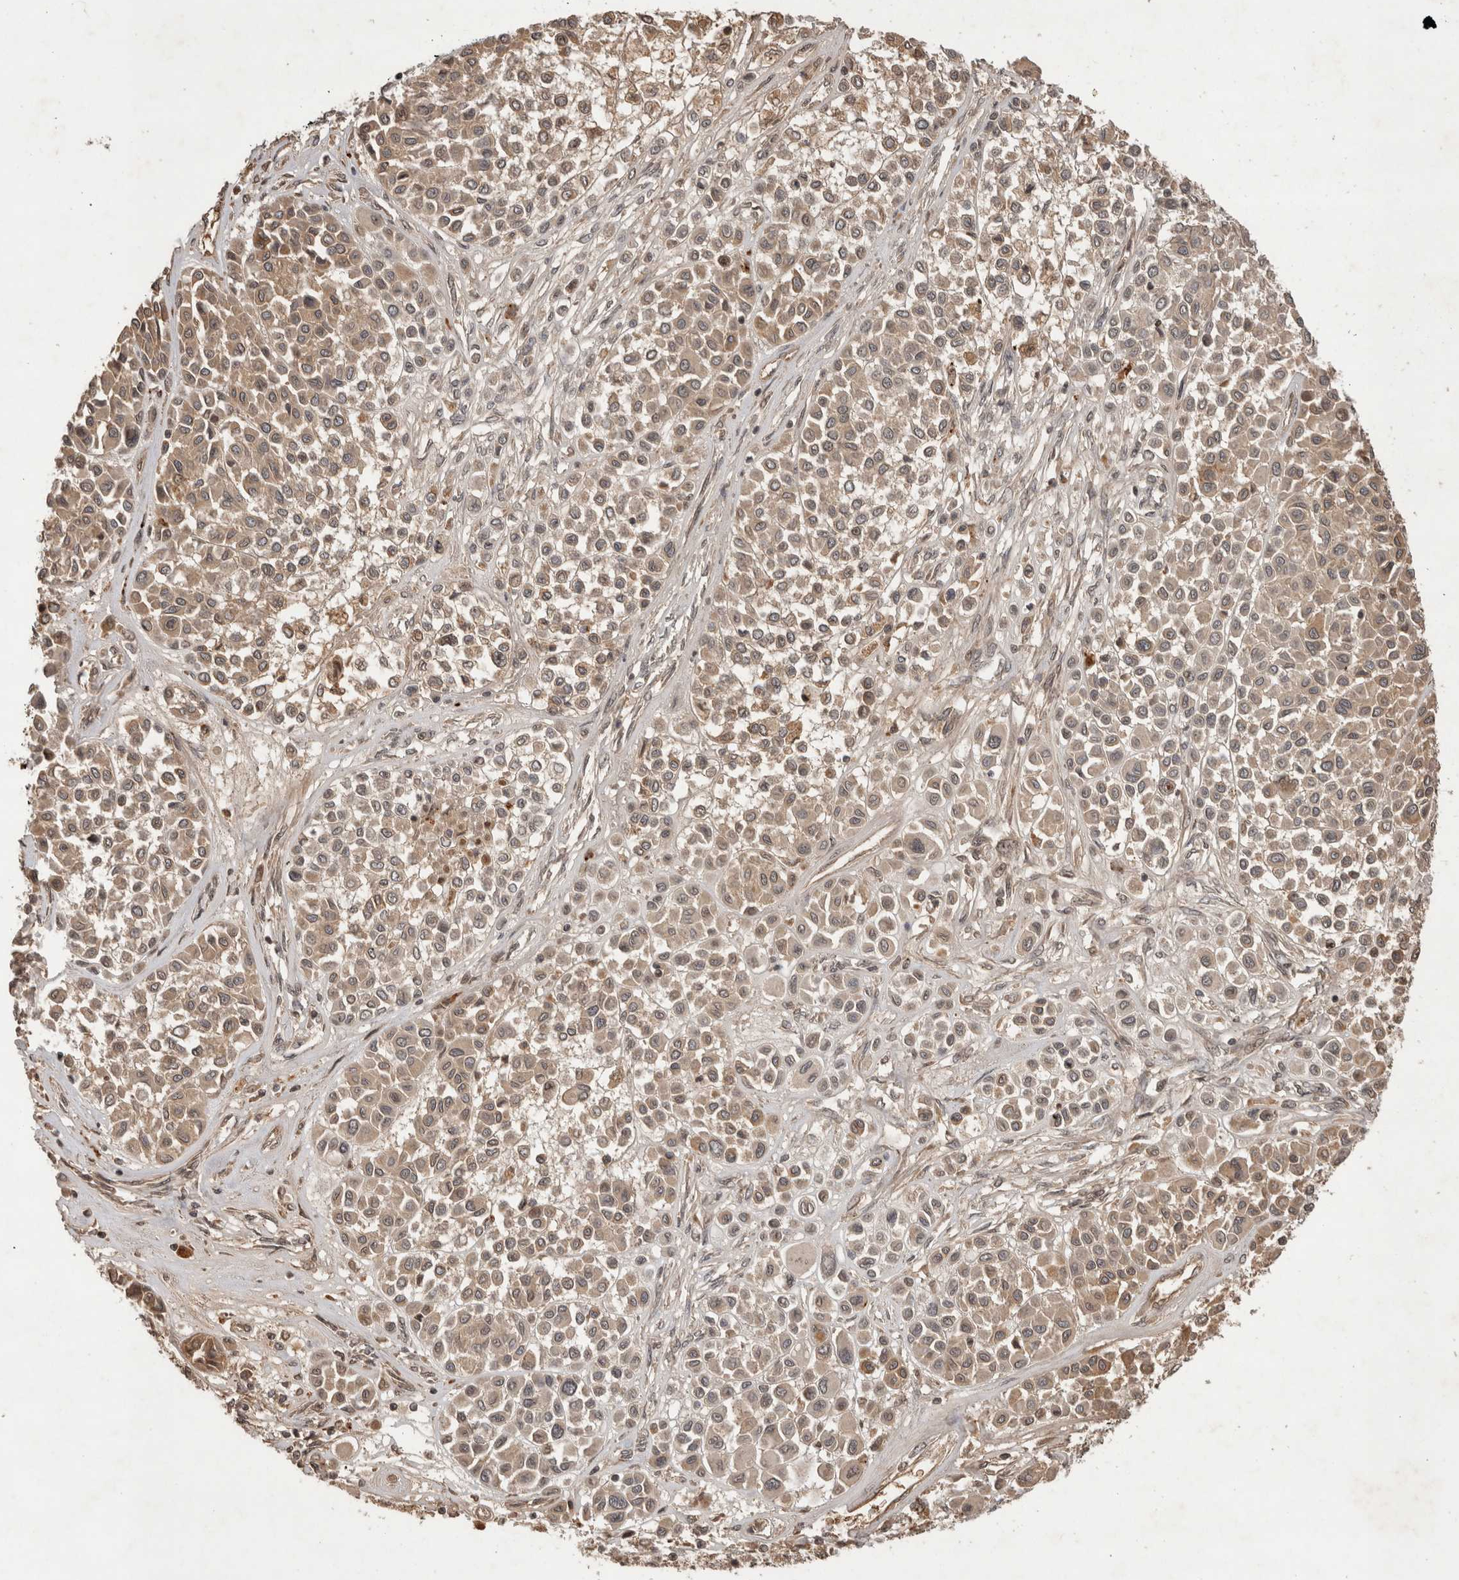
{"staining": {"intensity": "weak", "quantity": ">75%", "location": "cytoplasmic/membranous"}, "tissue": "melanoma", "cell_type": "Tumor cells", "image_type": "cancer", "snomed": [{"axis": "morphology", "description": "Malignant melanoma, Metastatic site"}, {"axis": "topography", "description": "Soft tissue"}], "caption": "Malignant melanoma (metastatic site) stained with a brown dye shows weak cytoplasmic/membranous positive positivity in about >75% of tumor cells.", "gene": "PITPNC1", "patient": {"sex": "male", "age": 41}}